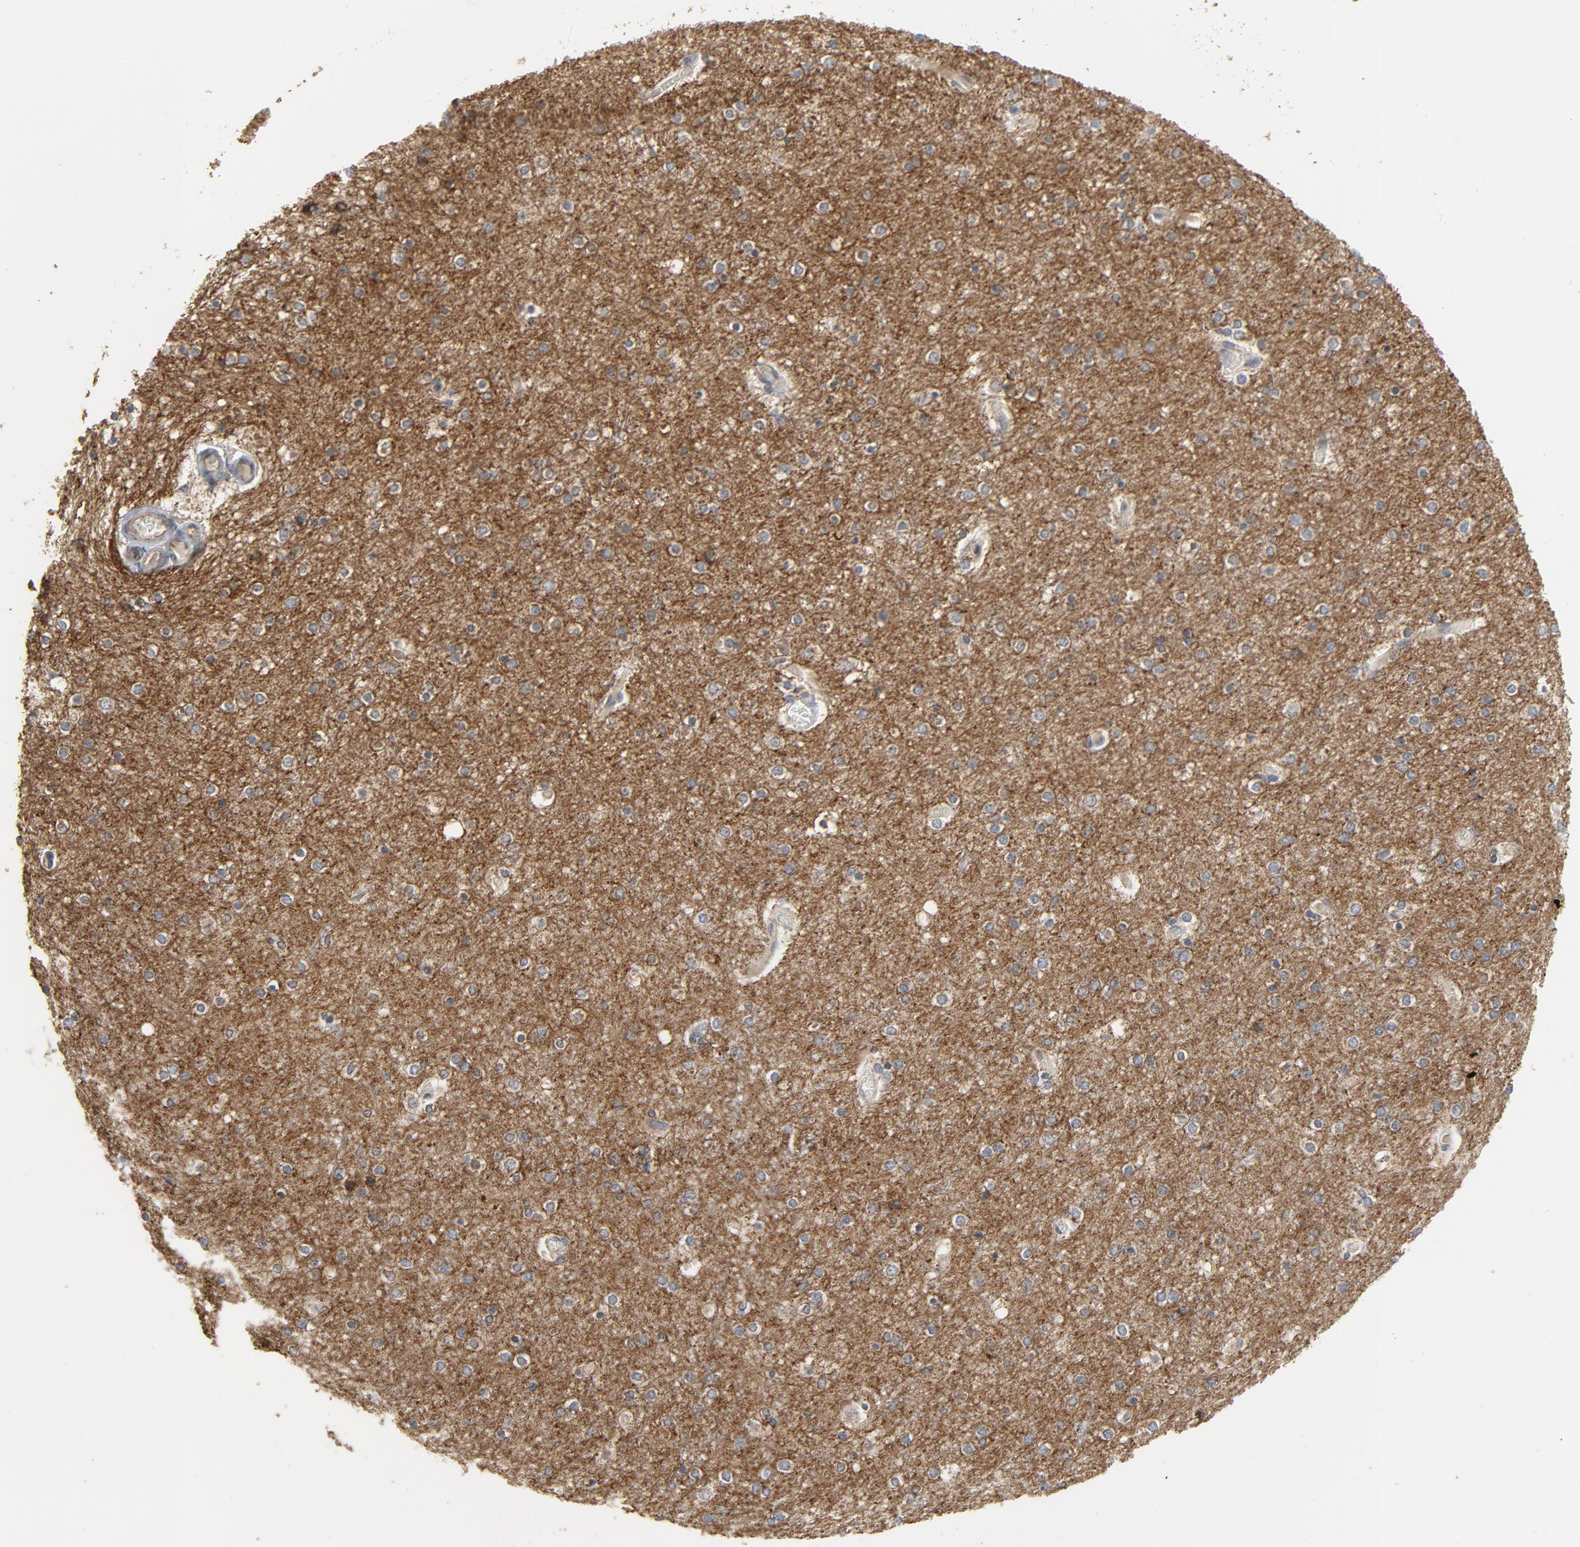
{"staining": {"intensity": "negative", "quantity": "none", "location": "none"}, "tissue": "cerebral cortex", "cell_type": "Endothelial cells", "image_type": "normal", "snomed": [{"axis": "morphology", "description": "Normal tissue, NOS"}, {"axis": "topography", "description": "Cerebral cortex"}], "caption": "IHC histopathology image of normal cerebral cortex: cerebral cortex stained with DAB demonstrates no significant protein staining in endothelial cells. The staining was performed using DAB to visualize the protein expression in brown, while the nuclei were stained in blue with hematoxylin (Magnification: 20x).", "gene": "C14orf119", "patient": {"sex": "female", "age": 54}}